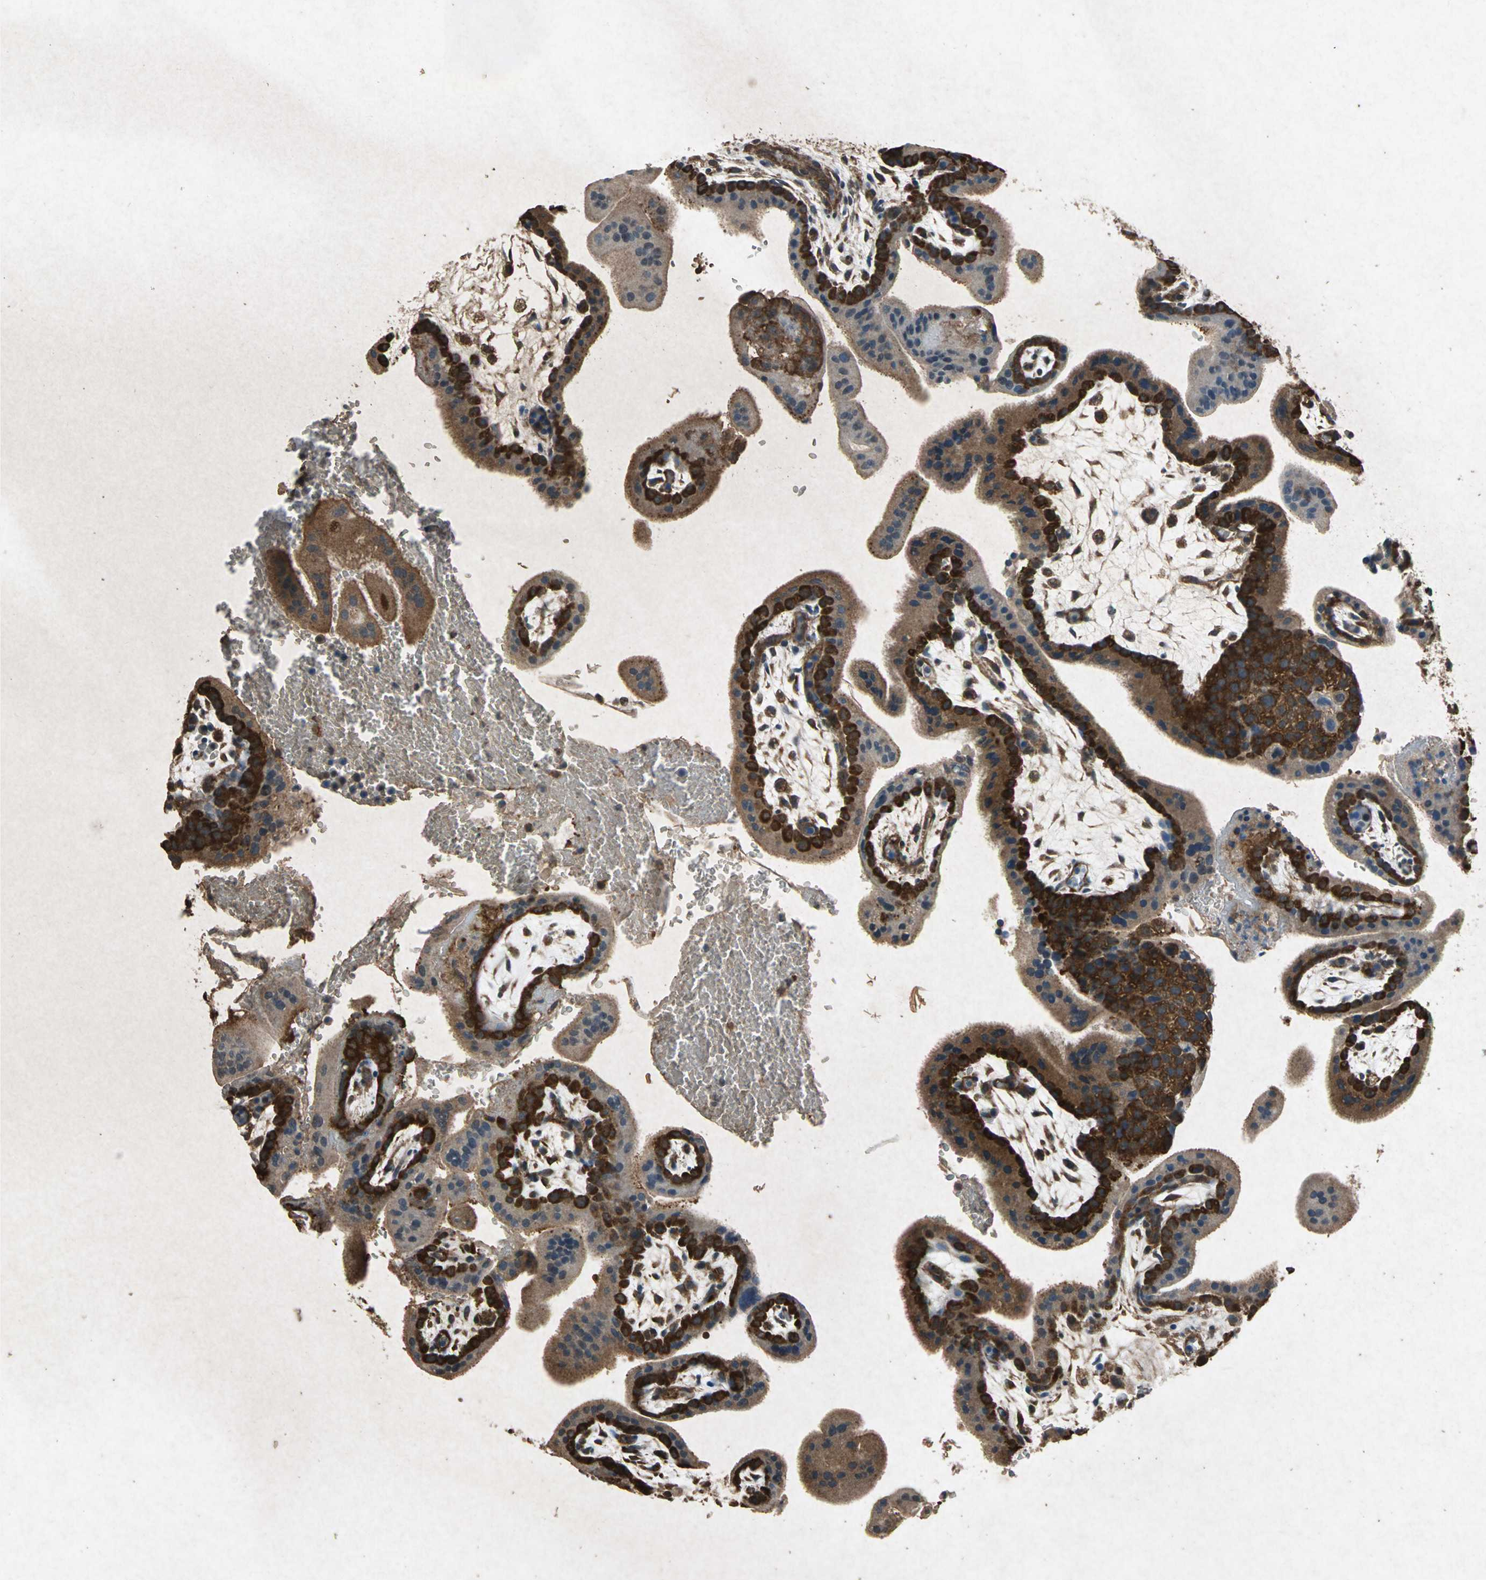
{"staining": {"intensity": "strong", "quantity": ">75%", "location": "cytoplasmic/membranous"}, "tissue": "placenta", "cell_type": "Decidual cells", "image_type": "normal", "snomed": [{"axis": "morphology", "description": "Normal tissue, NOS"}, {"axis": "topography", "description": "Placenta"}], "caption": "A brown stain shows strong cytoplasmic/membranous positivity of a protein in decidual cells of benign human placenta.", "gene": "HSP90AB1", "patient": {"sex": "female", "age": 35}}